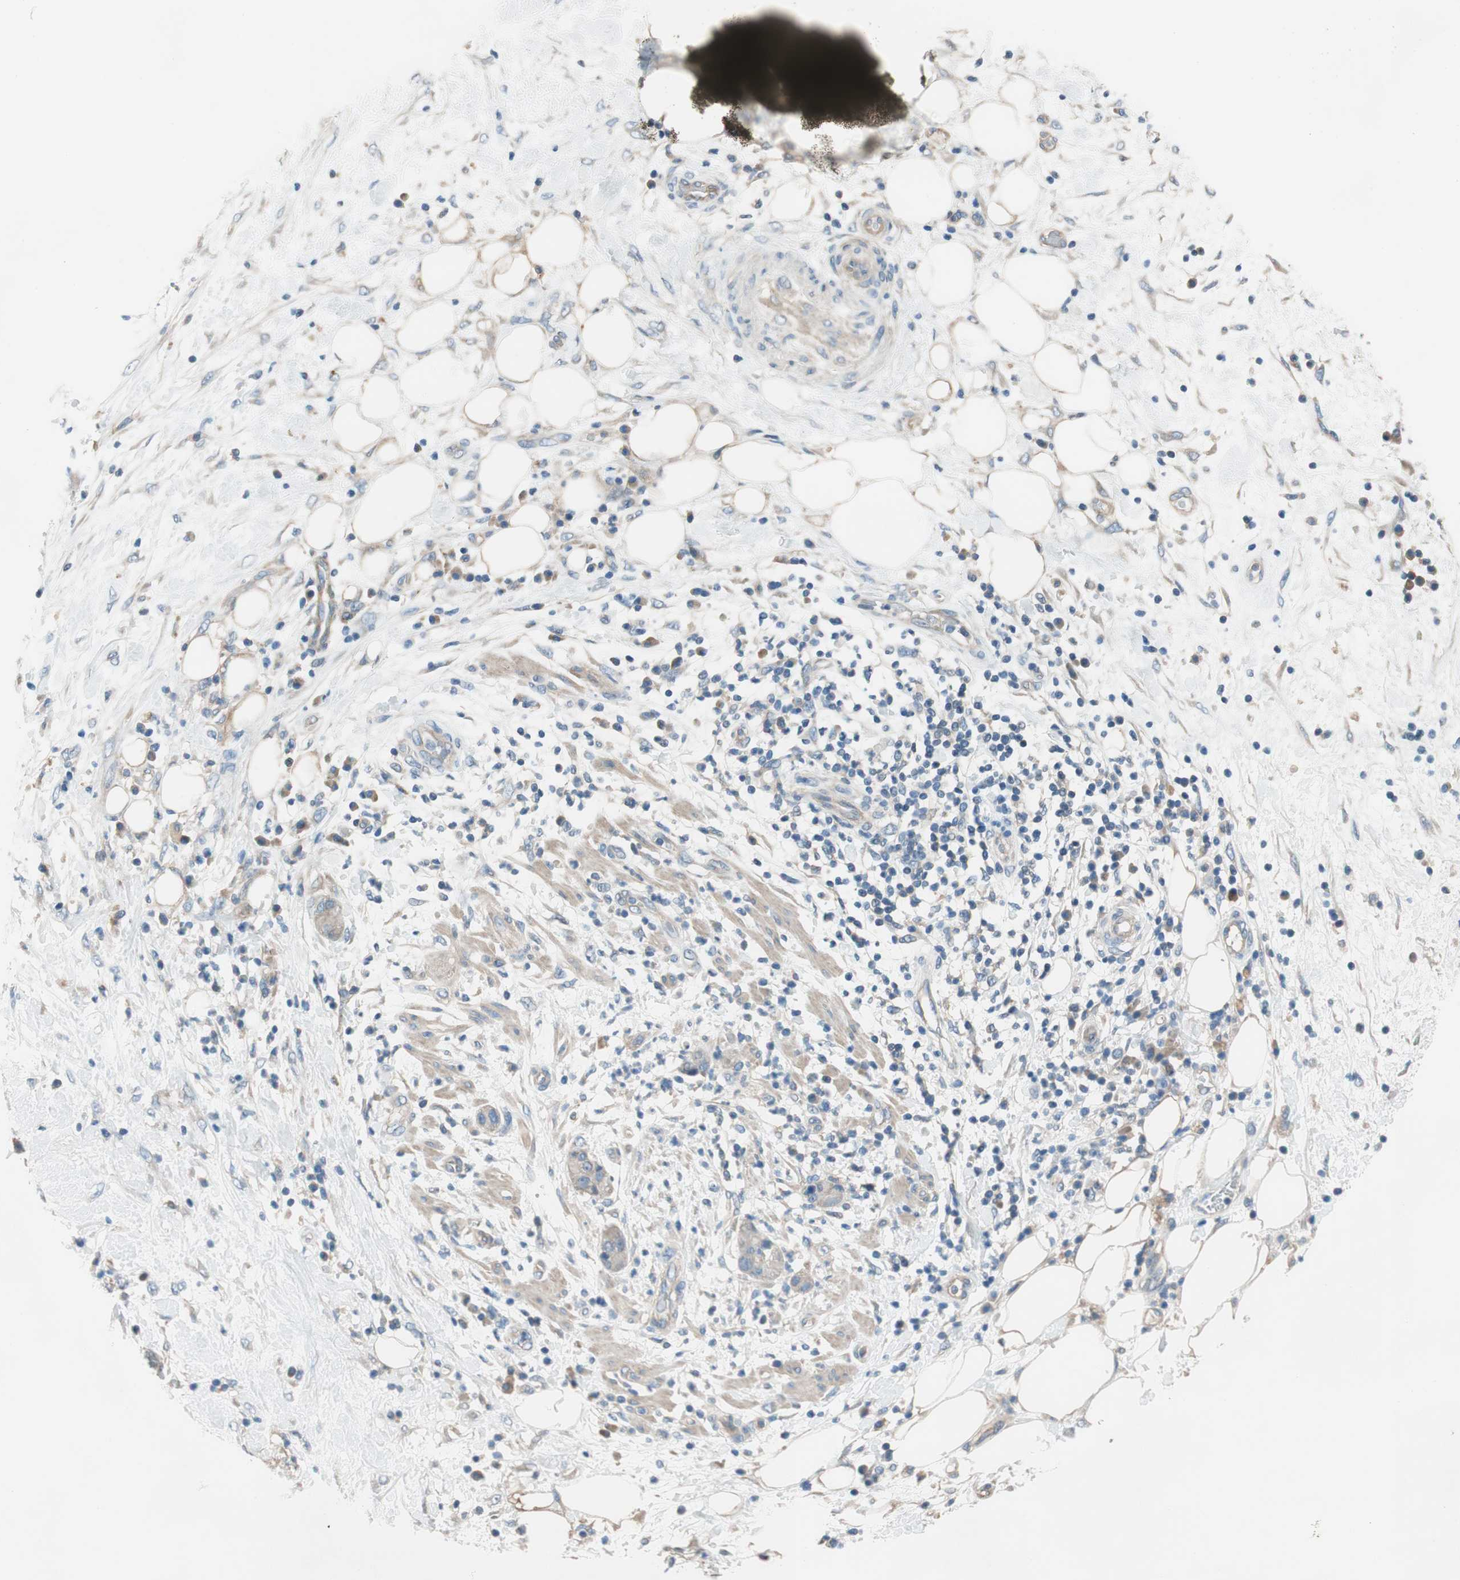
{"staining": {"intensity": "weak", "quantity": ">75%", "location": "cytoplasmic/membranous"}, "tissue": "pancreatic cancer", "cell_type": "Tumor cells", "image_type": "cancer", "snomed": [{"axis": "morphology", "description": "Adenocarcinoma, NOS"}, {"axis": "topography", "description": "Pancreas"}], "caption": "Protein staining reveals weak cytoplasmic/membranous positivity in about >75% of tumor cells in pancreatic adenocarcinoma.", "gene": "CALML3", "patient": {"sex": "female", "age": 78}}